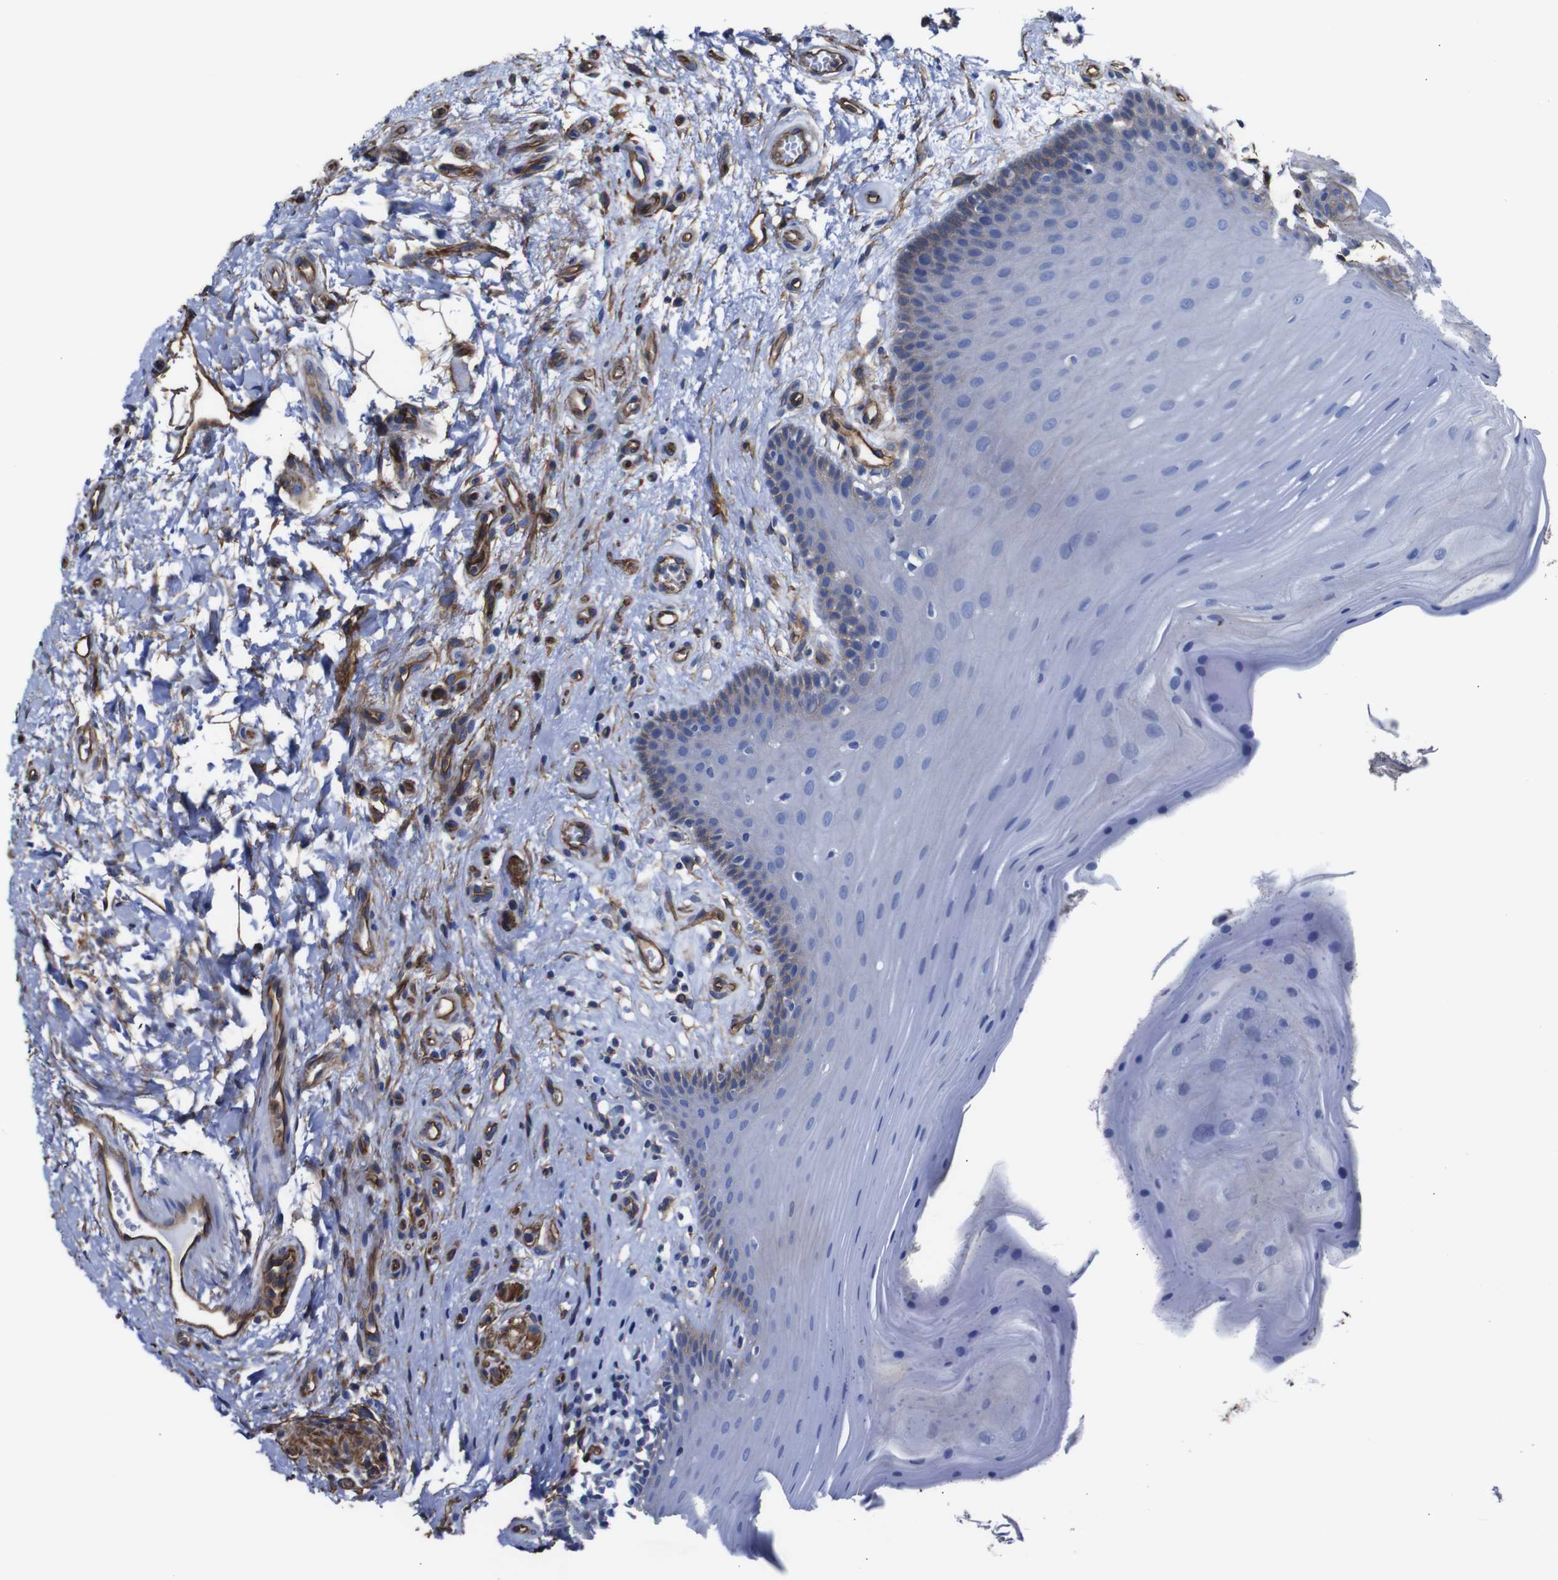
{"staining": {"intensity": "negative", "quantity": "none", "location": "none"}, "tissue": "oral mucosa", "cell_type": "Squamous epithelial cells", "image_type": "normal", "snomed": [{"axis": "morphology", "description": "Normal tissue, NOS"}, {"axis": "topography", "description": "Skeletal muscle"}, {"axis": "topography", "description": "Oral tissue"}], "caption": "The micrograph displays no significant staining in squamous epithelial cells of oral mucosa. (Stains: DAB (3,3'-diaminobenzidine) IHC with hematoxylin counter stain, Microscopy: brightfield microscopy at high magnification).", "gene": "SPTBN1", "patient": {"sex": "male", "age": 58}}